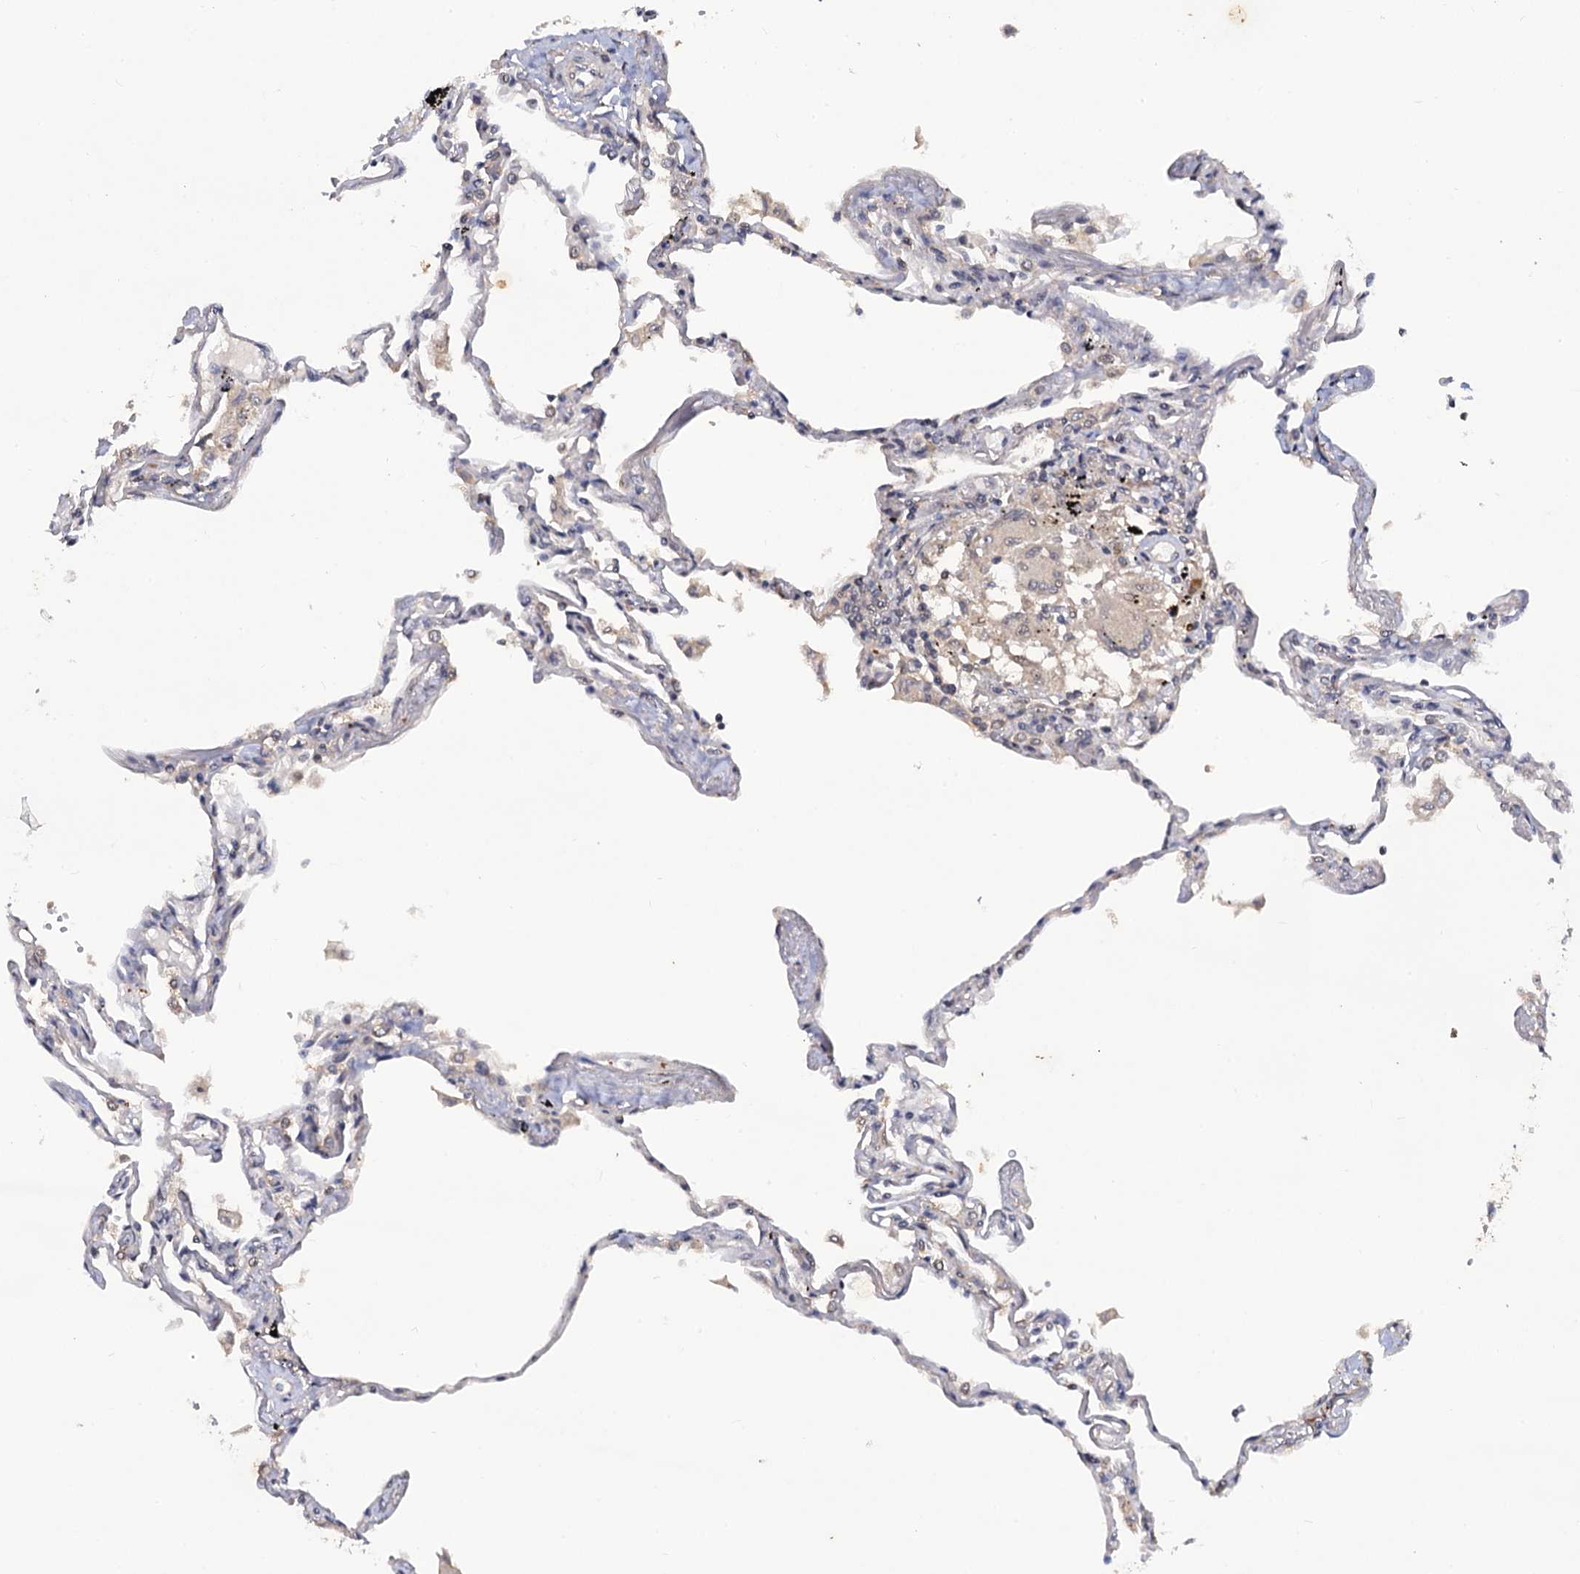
{"staining": {"intensity": "negative", "quantity": "none", "location": "none"}, "tissue": "lung", "cell_type": "Alveolar cells", "image_type": "normal", "snomed": [{"axis": "morphology", "description": "Normal tissue, NOS"}, {"axis": "topography", "description": "Lung"}], "caption": "Immunohistochemistry (IHC) of unremarkable human lung reveals no positivity in alveolar cells.", "gene": "LRRC63", "patient": {"sex": "female", "age": 67}}